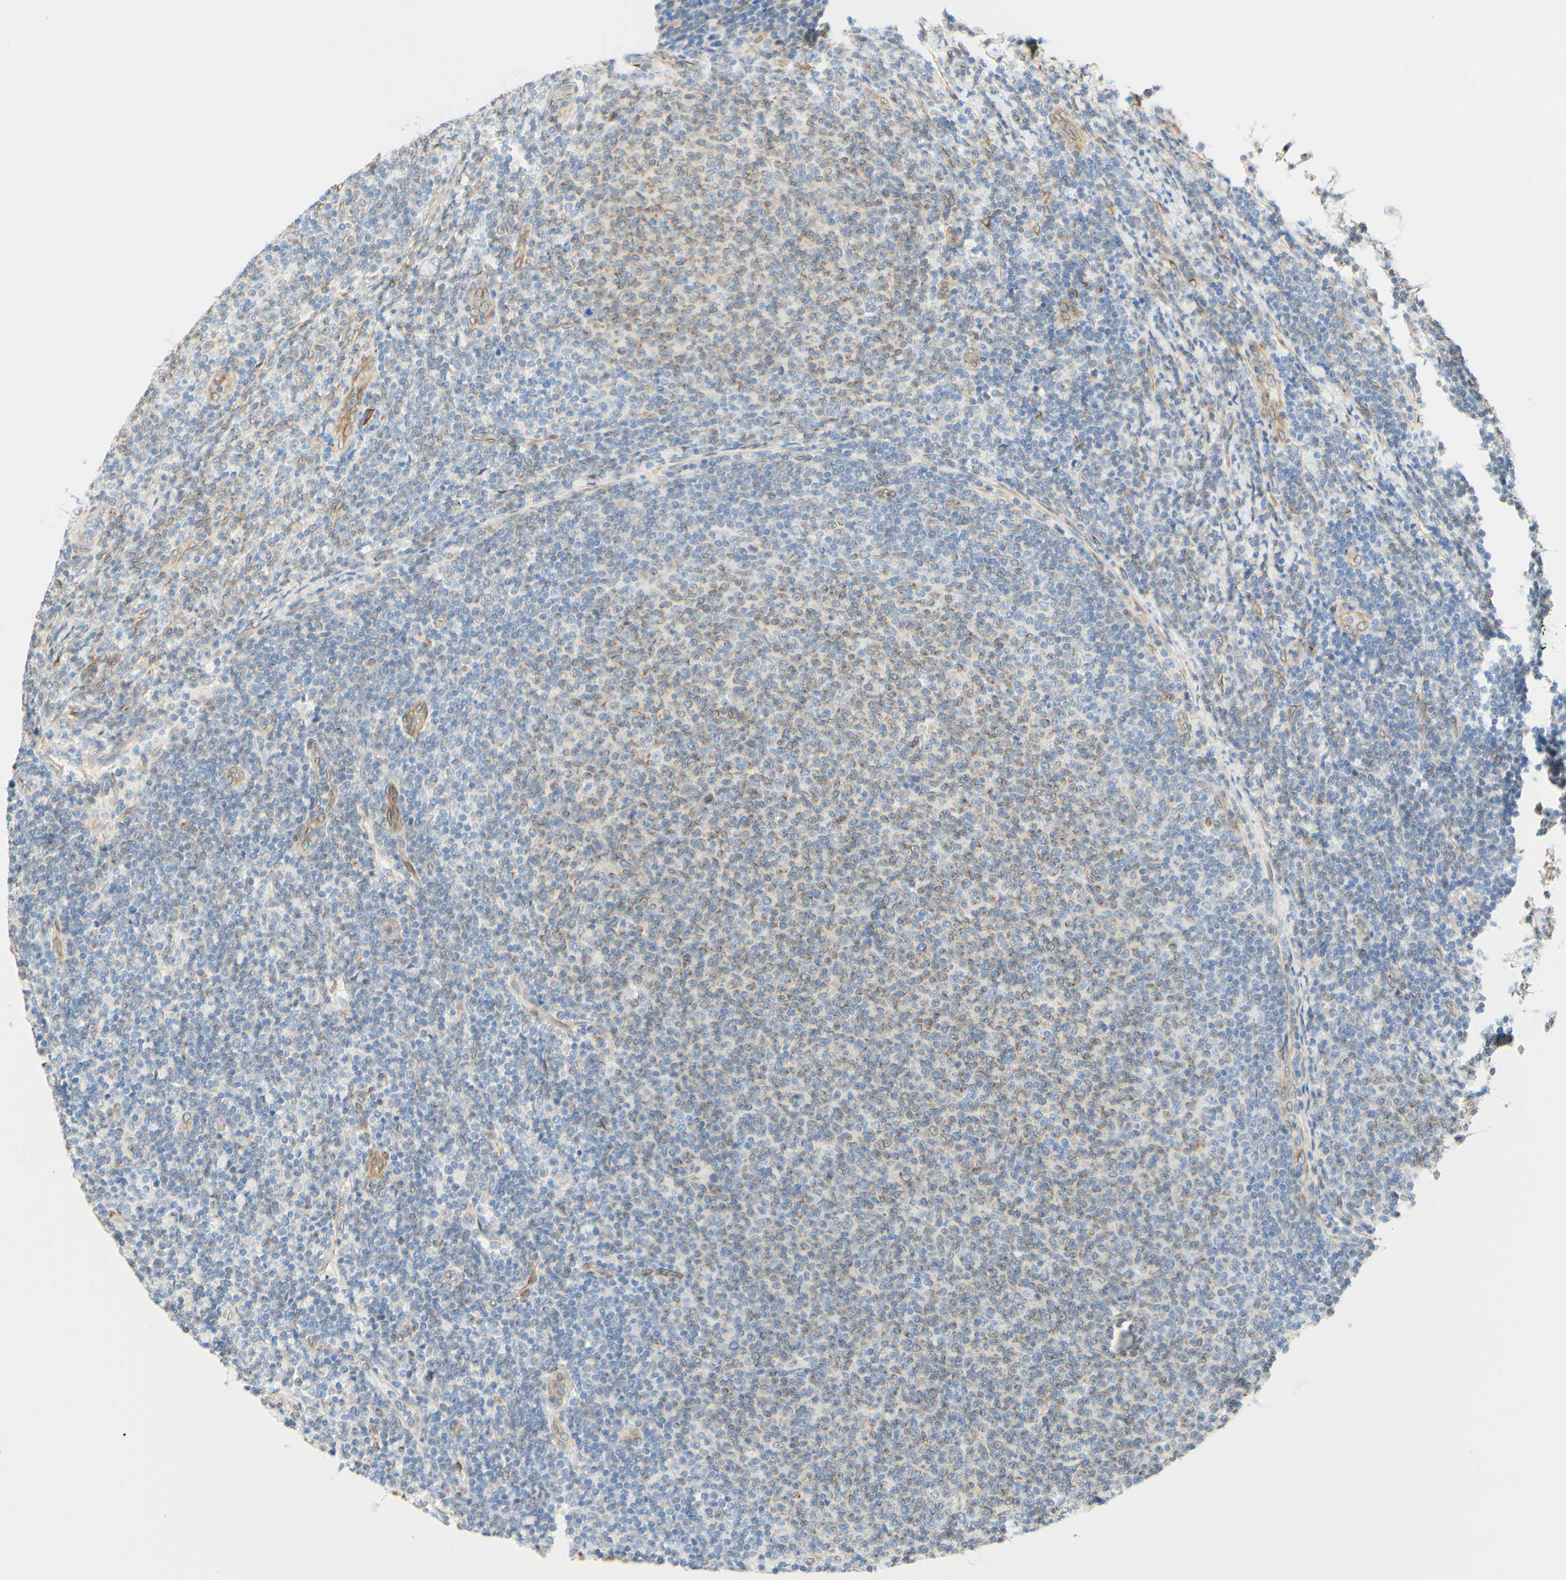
{"staining": {"intensity": "weak", "quantity": "25%-75%", "location": "cytoplasmic/membranous"}, "tissue": "lymphoma", "cell_type": "Tumor cells", "image_type": "cancer", "snomed": [{"axis": "morphology", "description": "Malignant lymphoma, non-Hodgkin's type, Low grade"}, {"axis": "topography", "description": "Lymph node"}], "caption": "This histopathology image reveals immunohistochemistry (IHC) staining of lymphoma, with low weak cytoplasmic/membranous expression in approximately 25%-75% of tumor cells.", "gene": "ENDOD1", "patient": {"sex": "male", "age": 66}}